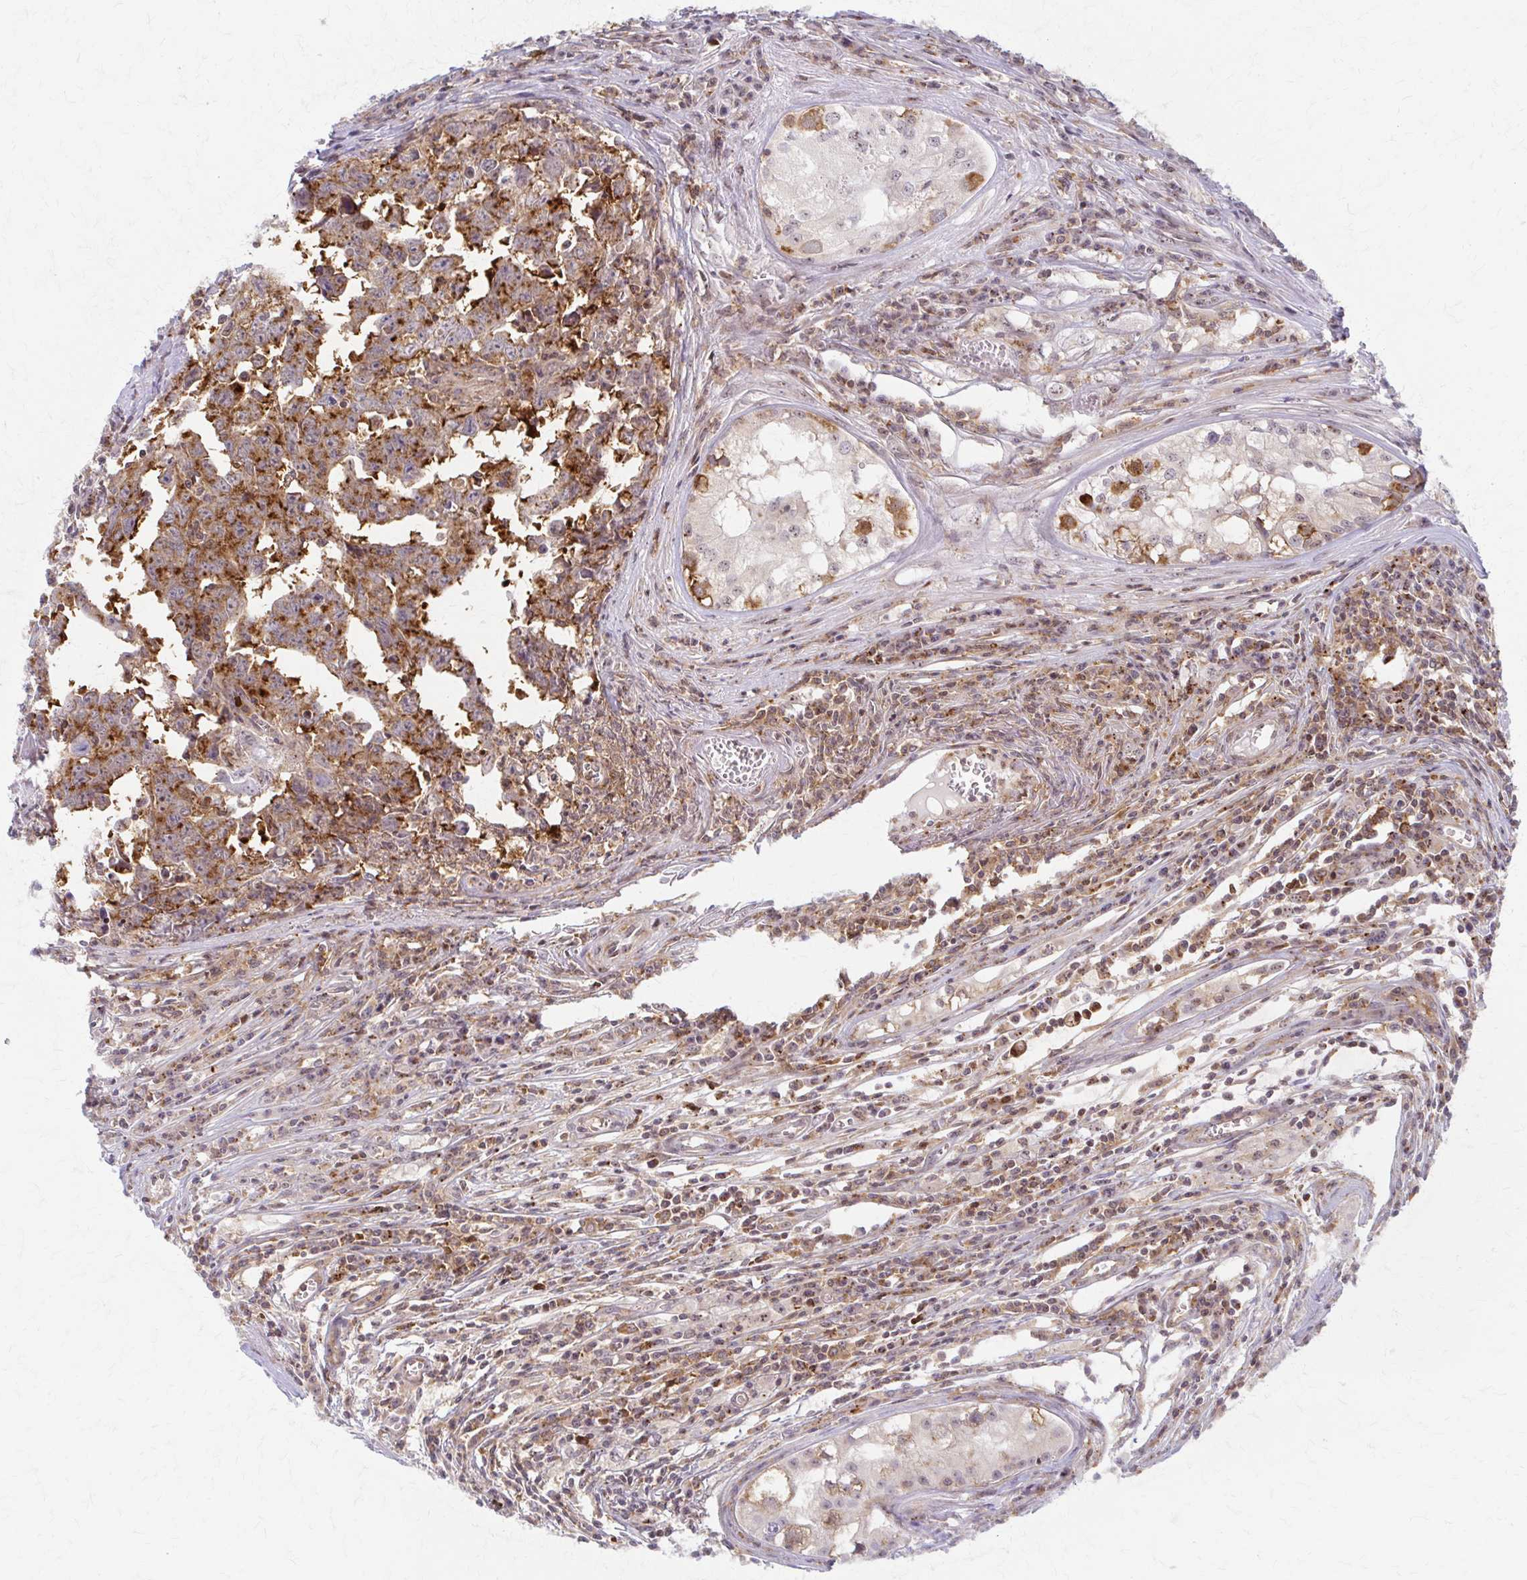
{"staining": {"intensity": "moderate", "quantity": ">75%", "location": "cytoplasmic/membranous"}, "tissue": "testis cancer", "cell_type": "Tumor cells", "image_type": "cancer", "snomed": [{"axis": "morphology", "description": "Carcinoma, Embryonal, NOS"}, {"axis": "topography", "description": "Testis"}], "caption": "About >75% of tumor cells in human testis cancer (embryonal carcinoma) show moderate cytoplasmic/membranous protein expression as visualized by brown immunohistochemical staining.", "gene": "ARHGAP35", "patient": {"sex": "male", "age": 22}}